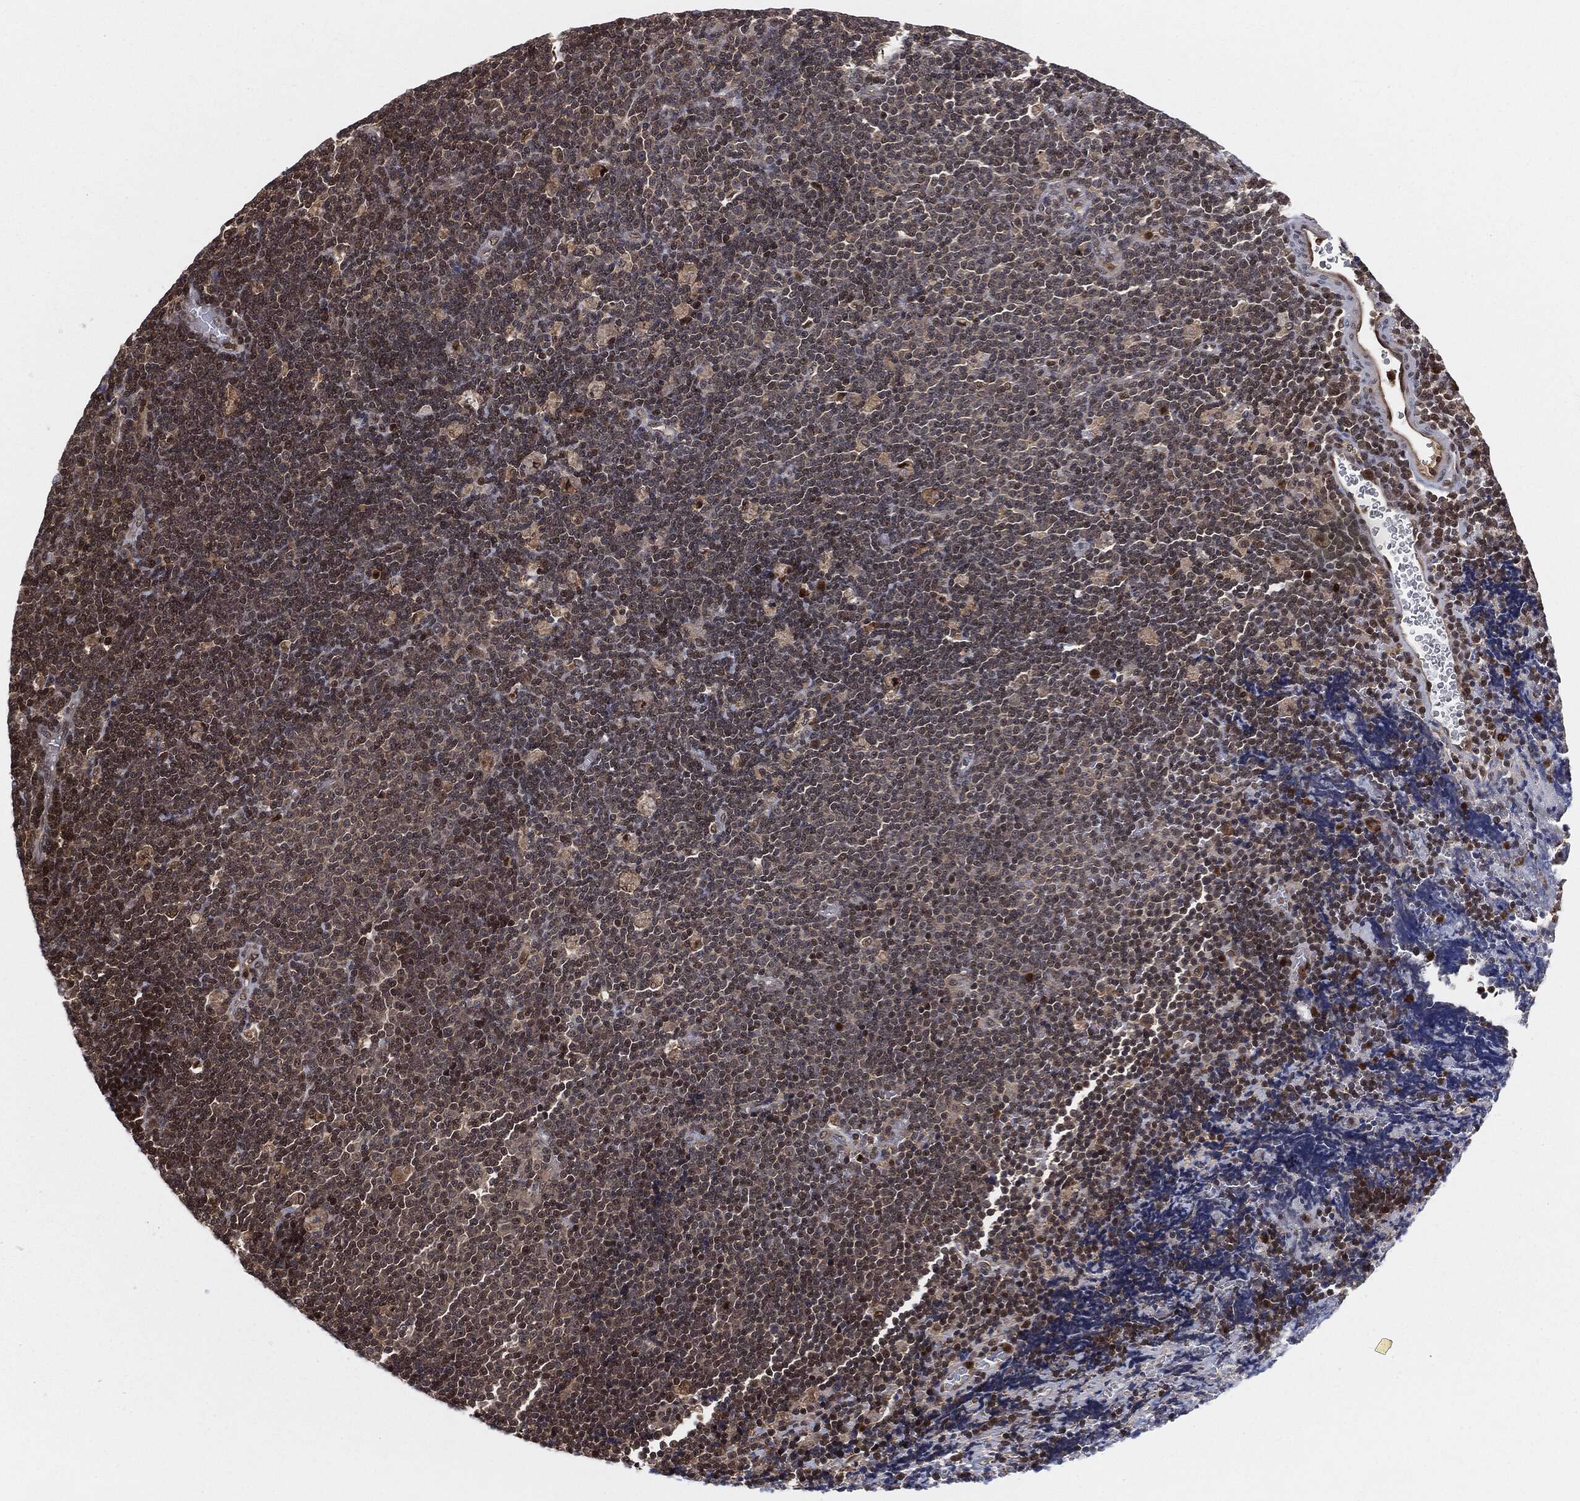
{"staining": {"intensity": "negative", "quantity": "none", "location": "none"}, "tissue": "lymphoma", "cell_type": "Tumor cells", "image_type": "cancer", "snomed": [{"axis": "morphology", "description": "Malignant lymphoma, non-Hodgkin's type, Low grade"}, {"axis": "topography", "description": "Brain"}], "caption": "Lymphoma stained for a protein using immunohistochemistry (IHC) demonstrates no expression tumor cells.", "gene": "CAPRIN2", "patient": {"sex": "female", "age": 66}}